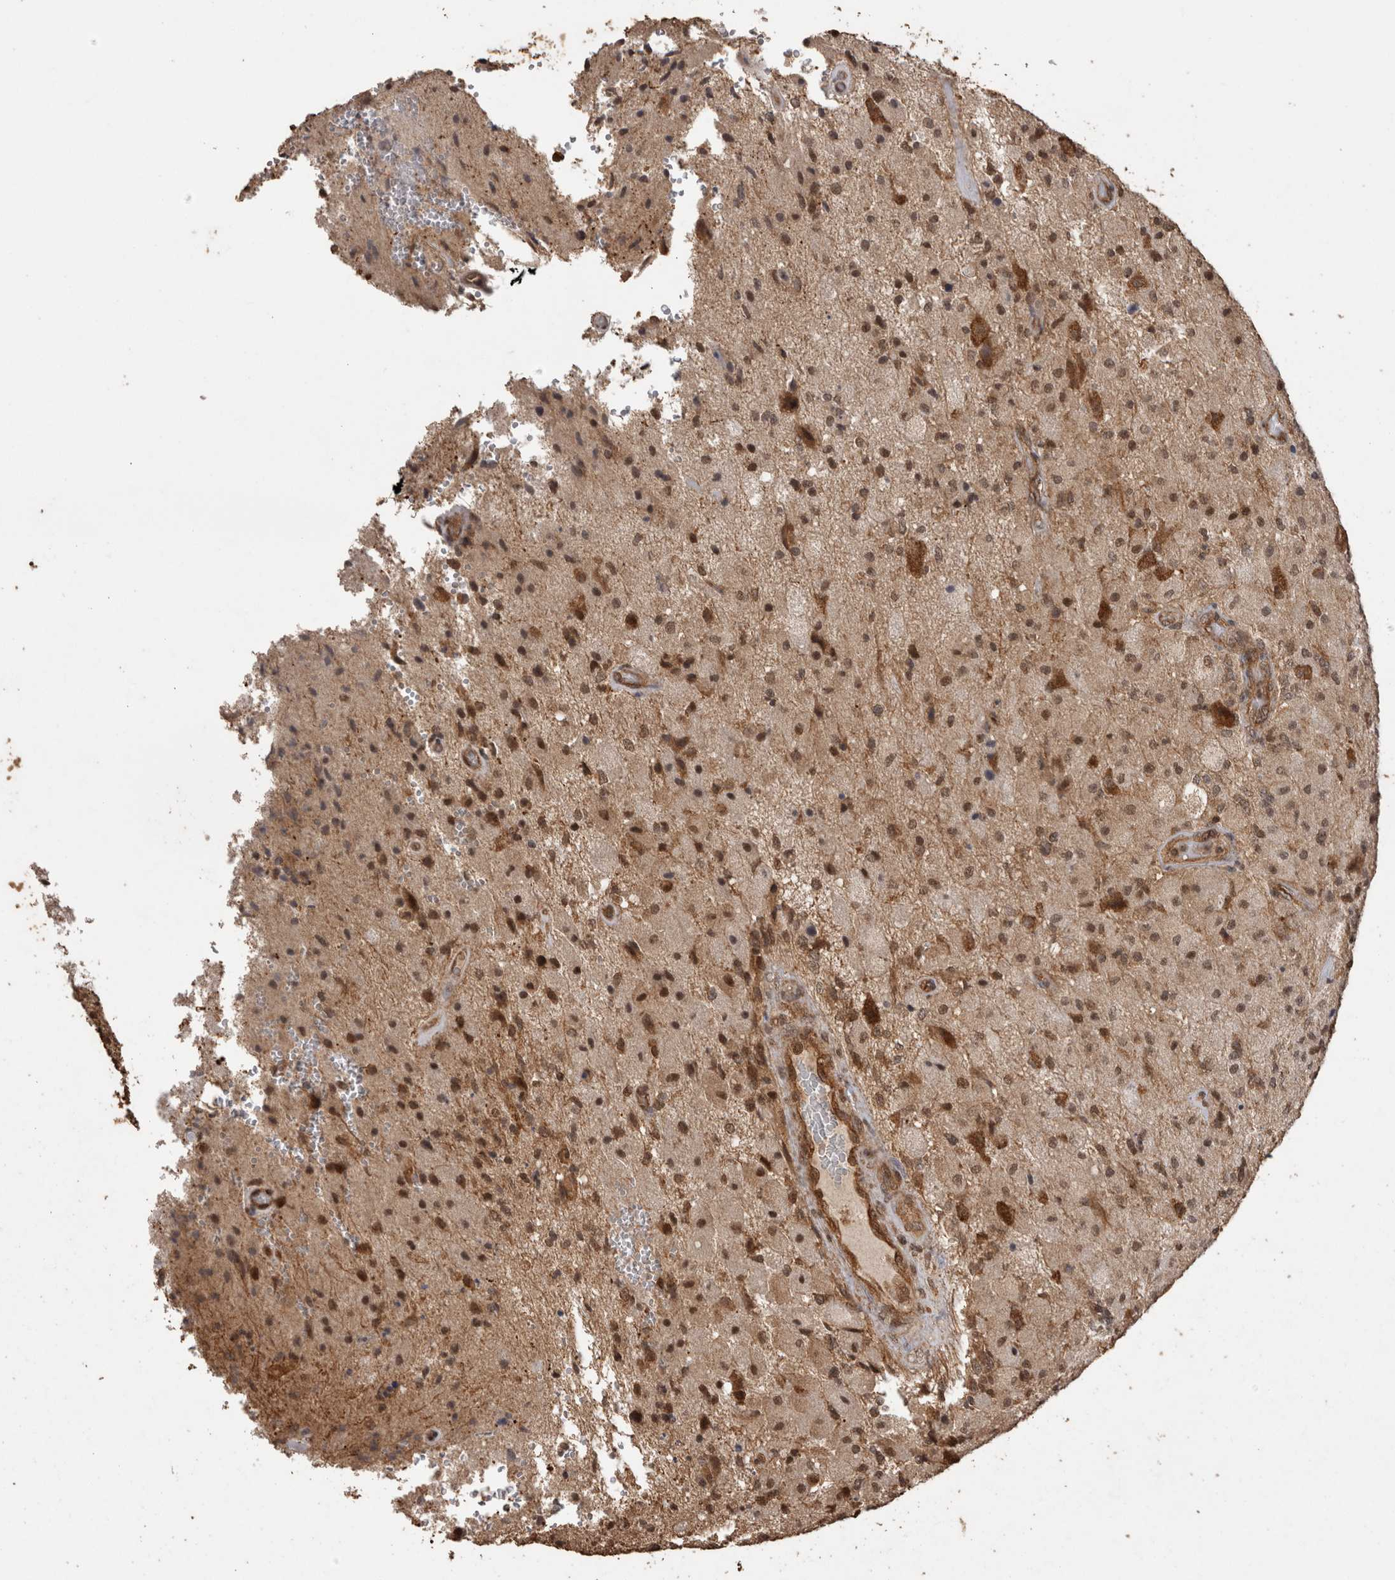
{"staining": {"intensity": "moderate", "quantity": ">75%", "location": "cytoplasmic/membranous"}, "tissue": "glioma", "cell_type": "Tumor cells", "image_type": "cancer", "snomed": [{"axis": "morphology", "description": "Normal tissue, NOS"}, {"axis": "morphology", "description": "Glioma, malignant, High grade"}, {"axis": "topography", "description": "Cerebral cortex"}], "caption": "Immunohistochemical staining of high-grade glioma (malignant) demonstrates medium levels of moderate cytoplasmic/membranous protein expression in approximately >75% of tumor cells.", "gene": "PINK1", "patient": {"sex": "male", "age": 77}}